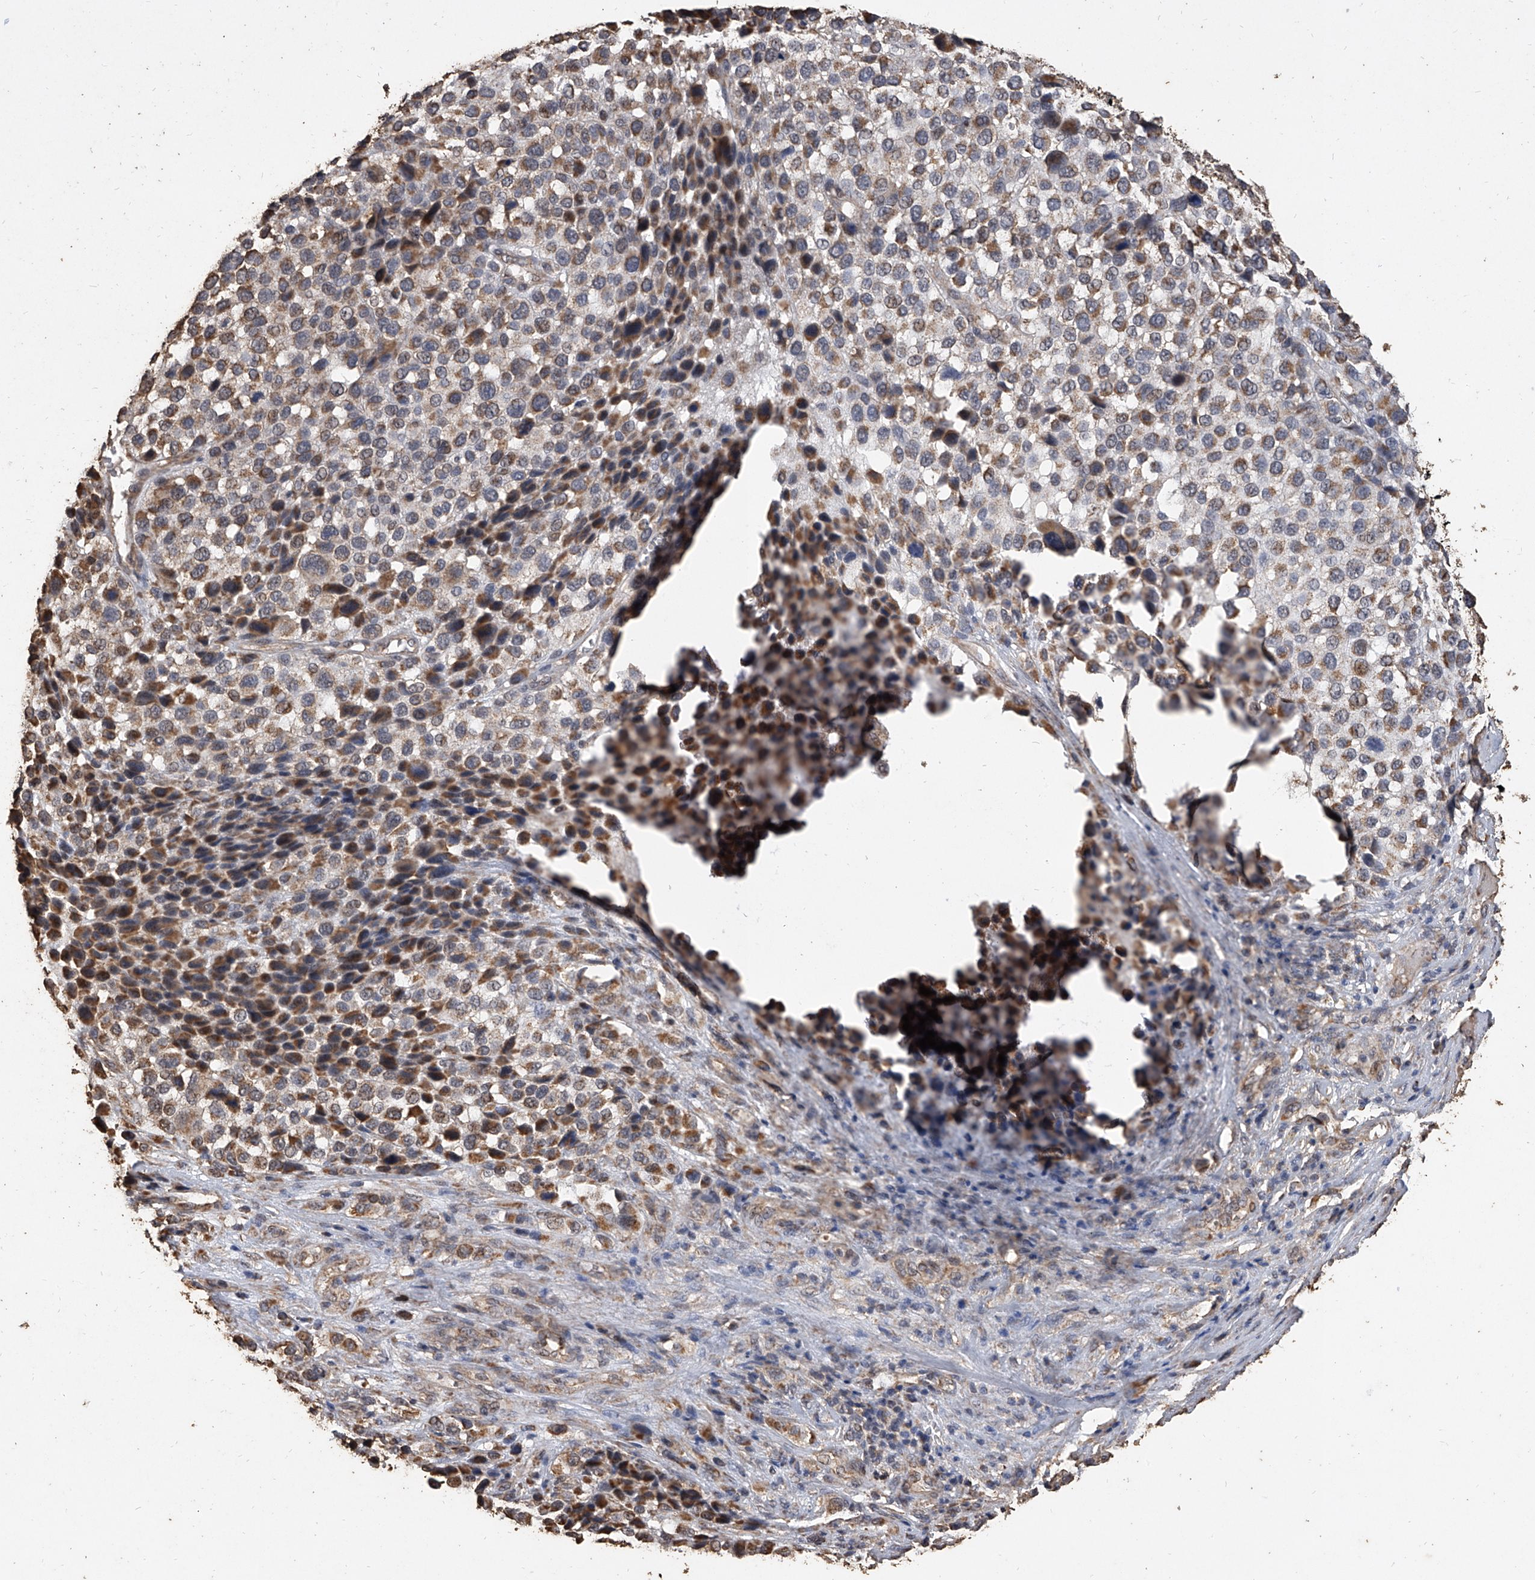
{"staining": {"intensity": "moderate", "quantity": ">75%", "location": "cytoplasmic/membranous"}, "tissue": "melanoma", "cell_type": "Tumor cells", "image_type": "cancer", "snomed": [{"axis": "morphology", "description": "Malignant melanoma, NOS"}, {"axis": "topography", "description": "Skin of trunk"}], "caption": "Immunohistochemical staining of human malignant melanoma shows medium levels of moderate cytoplasmic/membranous protein positivity in about >75% of tumor cells.", "gene": "MRPL28", "patient": {"sex": "male", "age": 71}}